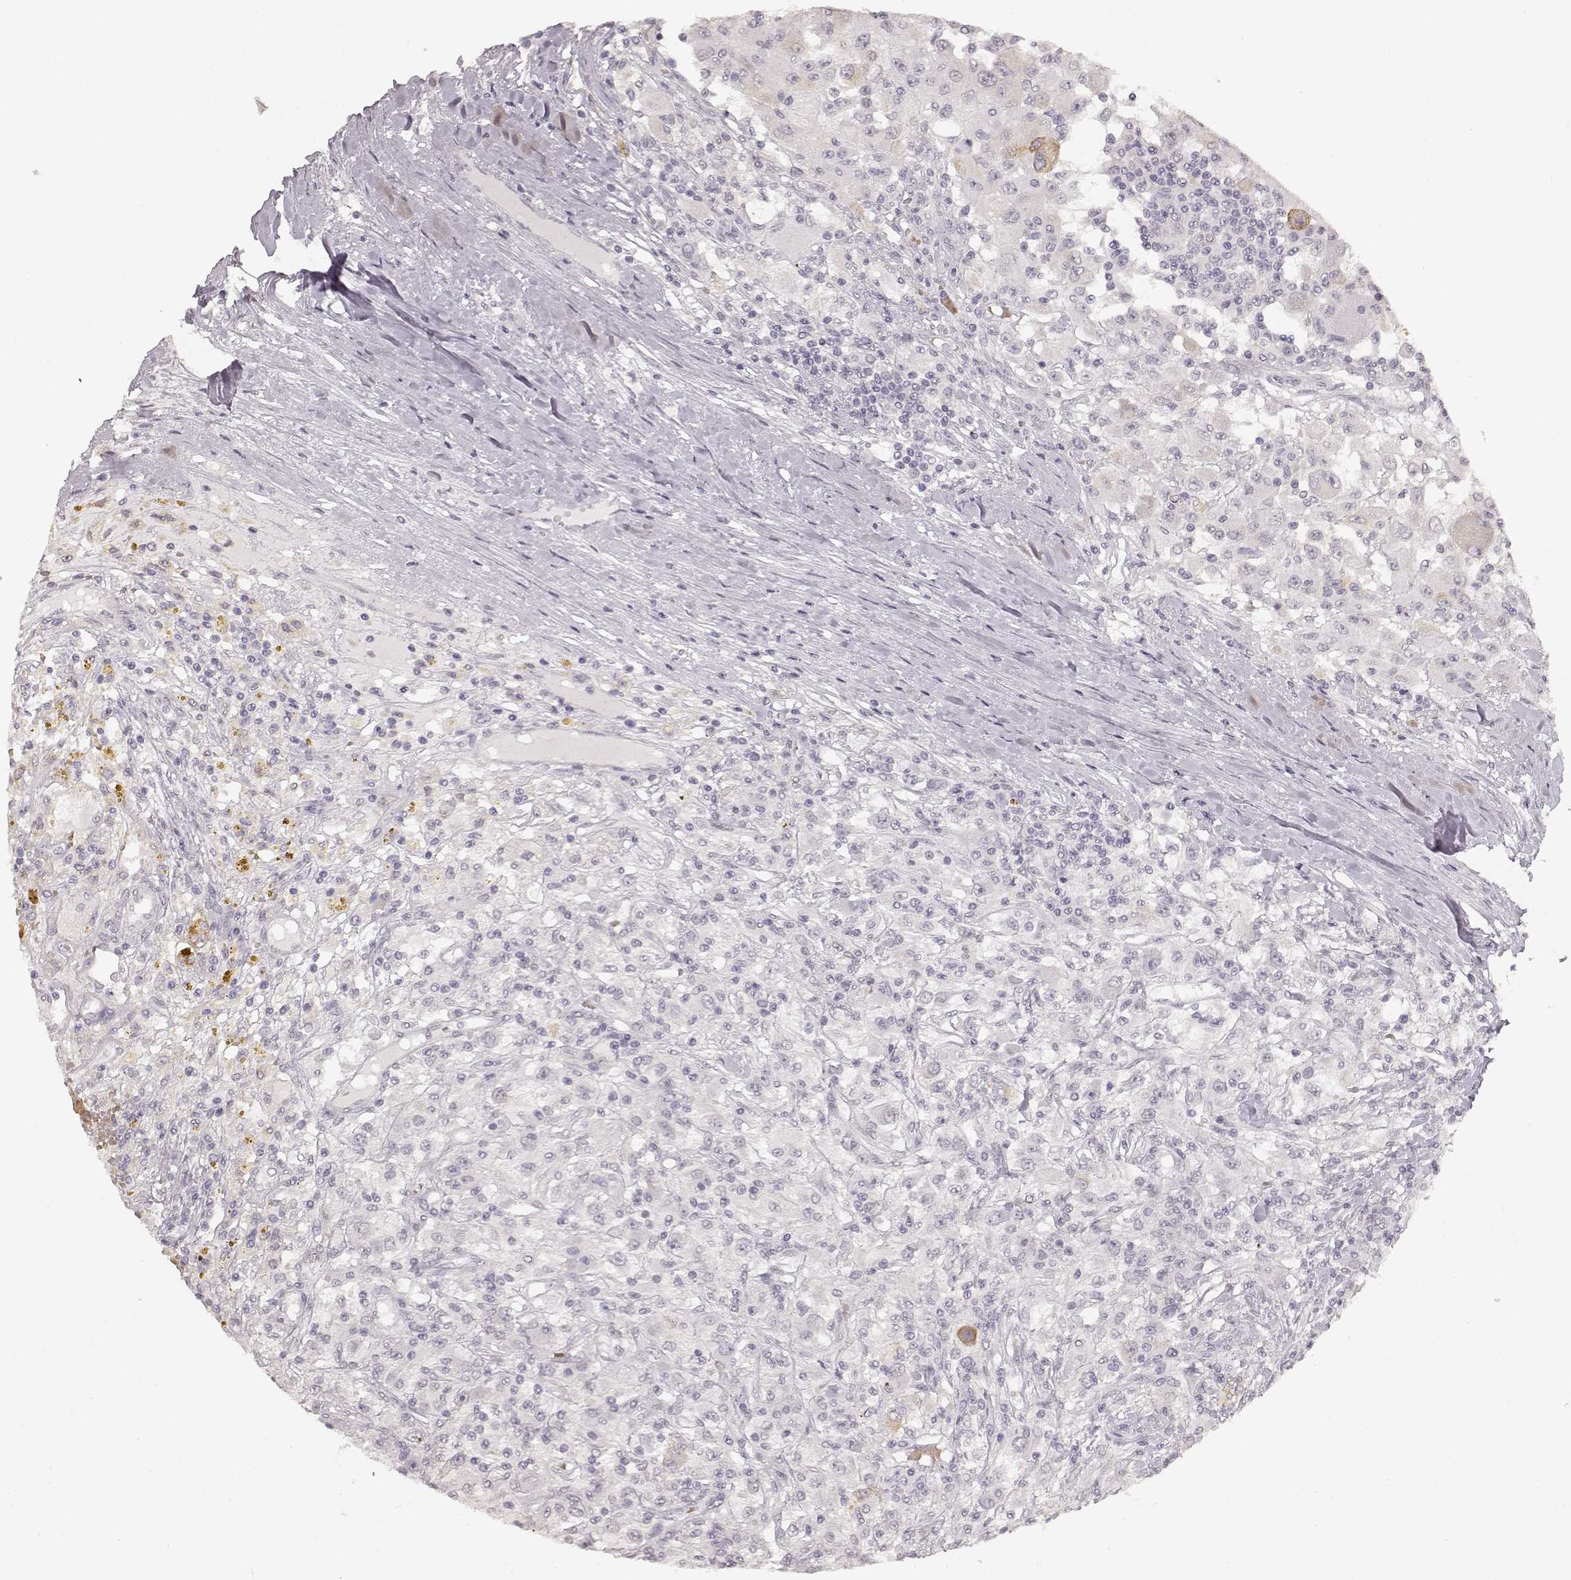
{"staining": {"intensity": "negative", "quantity": "none", "location": "none"}, "tissue": "renal cancer", "cell_type": "Tumor cells", "image_type": "cancer", "snomed": [{"axis": "morphology", "description": "Adenocarcinoma, NOS"}, {"axis": "topography", "description": "Kidney"}], "caption": "This image is of adenocarcinoma (renal) stained with IHC to label a protein in brown with the nuclei are counter-stained blue. There is no positivity in tumor cells. Nuclei are stained in blue.", "gene": "LAMC2", "patient": {"sex": "female", "age": 67}}